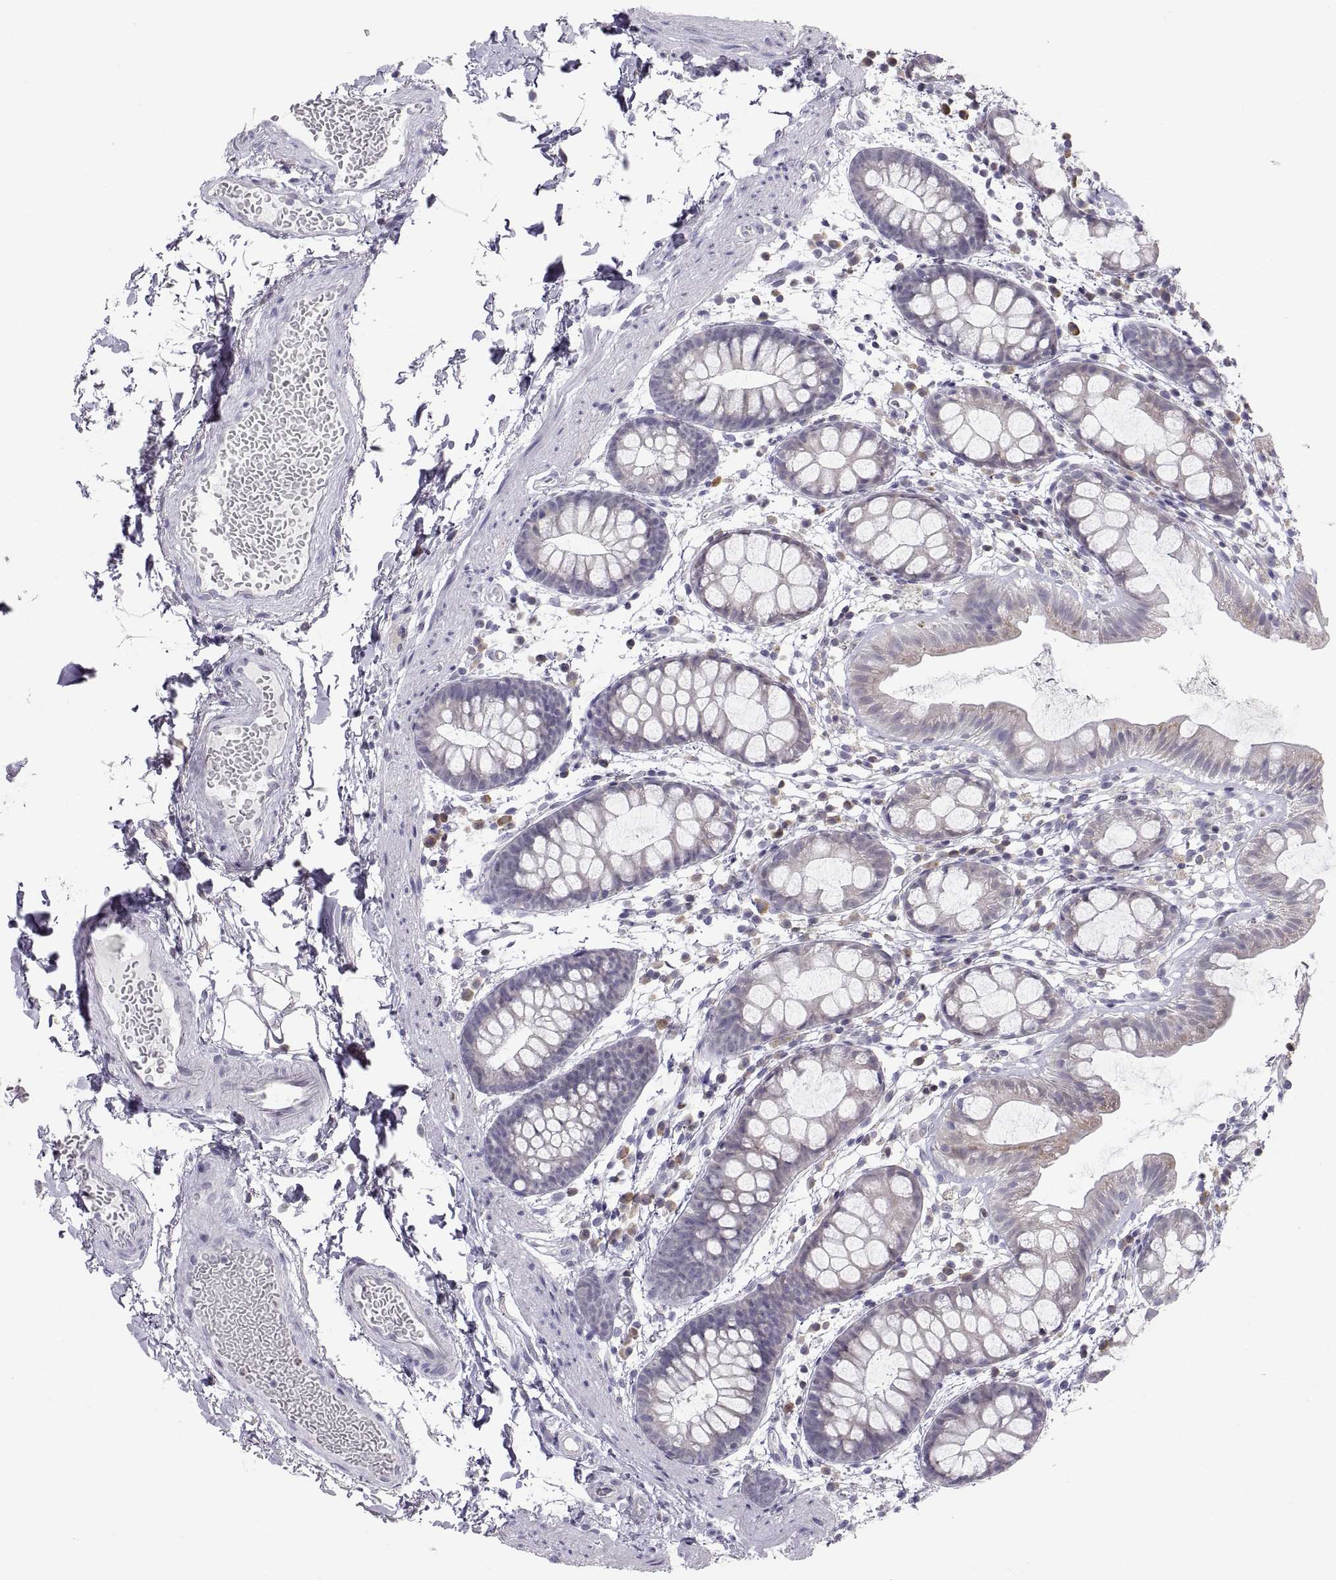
{"staining": {"intensity": "weak", "quantity": "<25%", "location": "cytoplasmic/membranous"}, "tissue": "rectum", "cell_type": "Glandular cells", "image_type": "normal", "snomed": [{"axis": "morphology", "description": "Normal tissue, NOS"}, {"axis": "topography", "description": "Rectum"}], "caption": "IHC of normal rectum exhibits no positivity in glandular cells.", "gene": "ERO1A", "patient": {"sex": "male", "age": 57}}